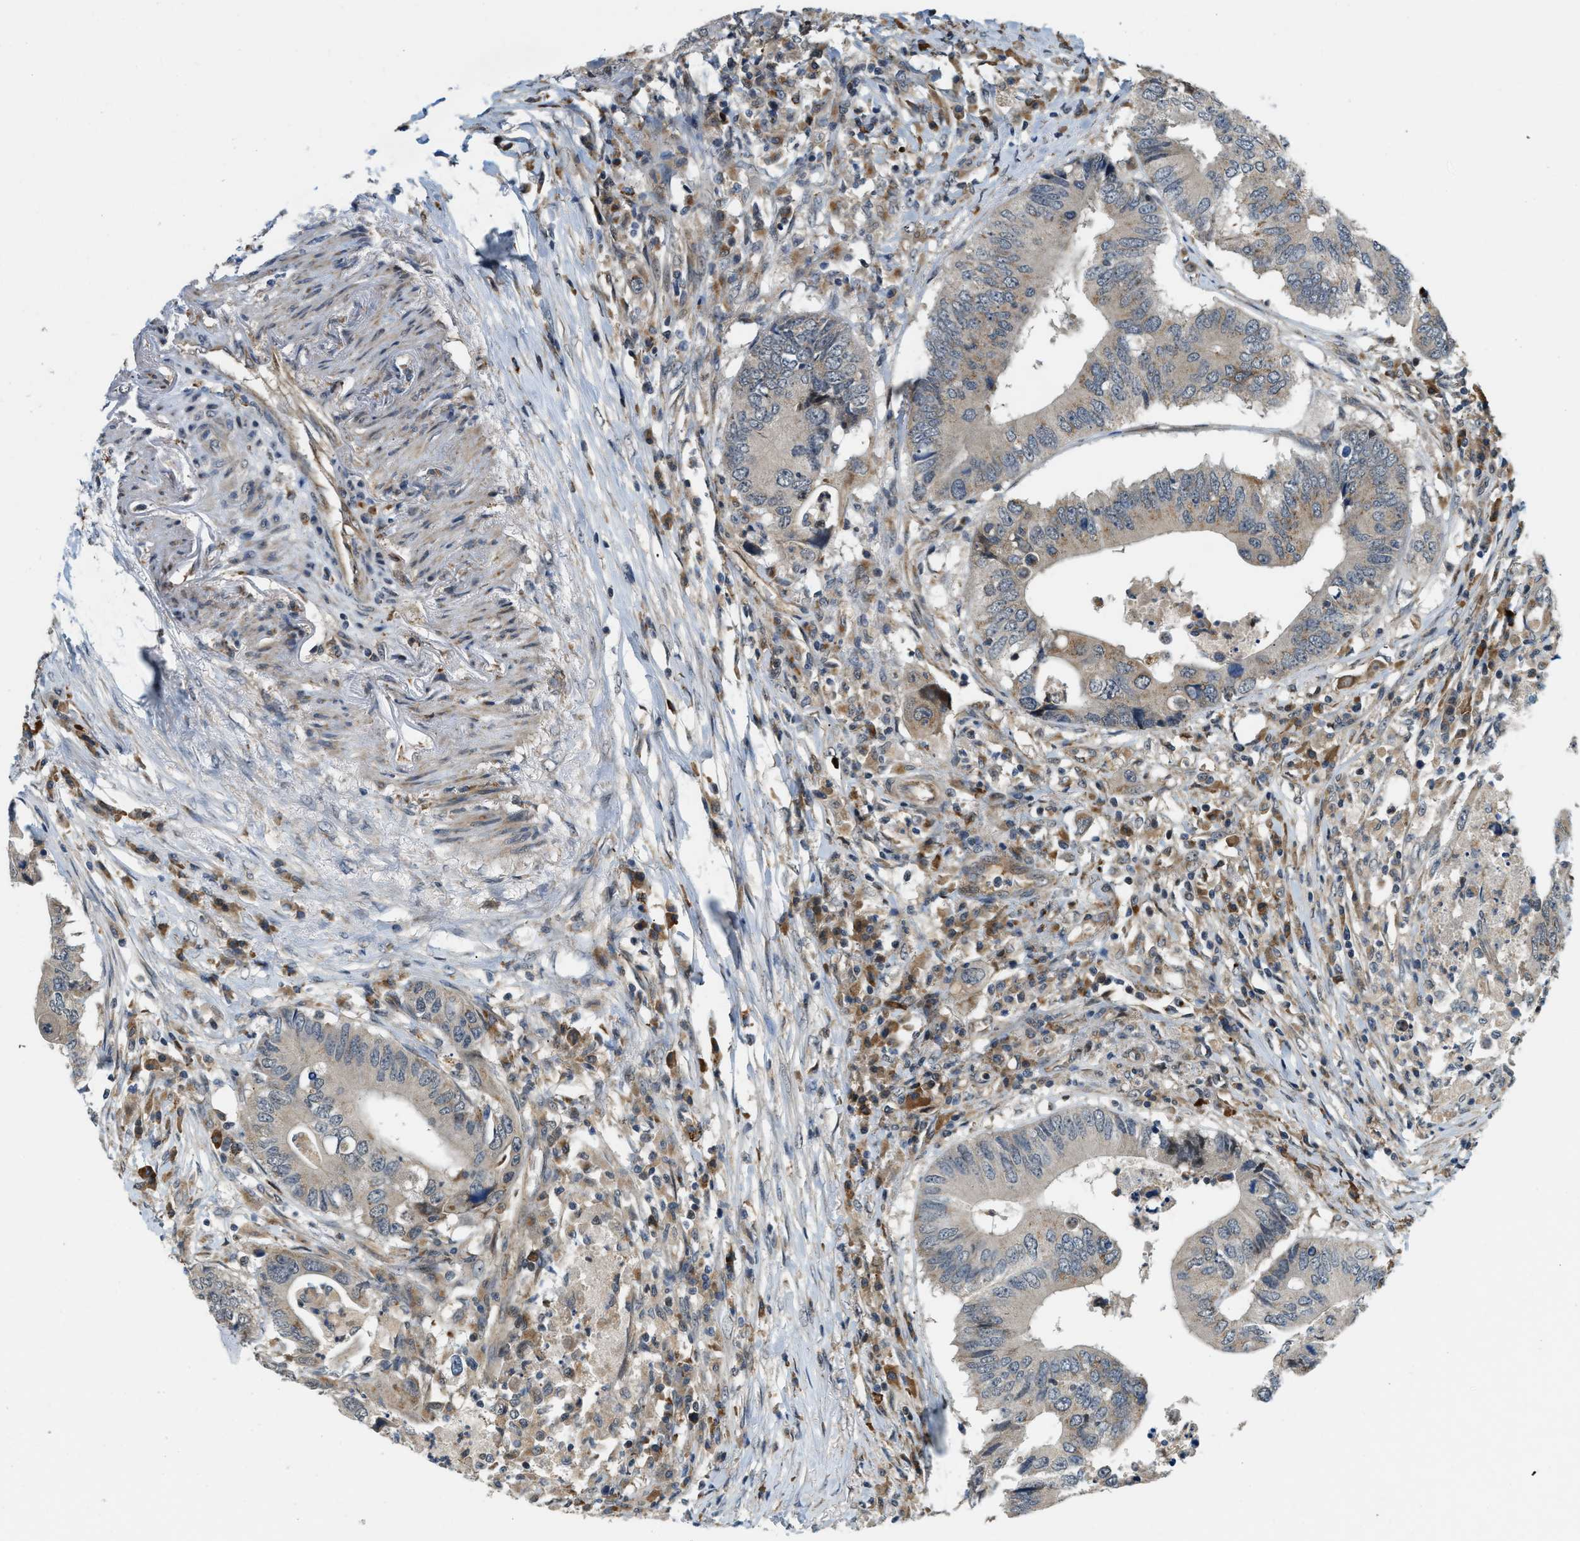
{"staining": {"intensity": "weak", "quantity": ">75%", "location": "cytoplasmic/membranous"}, "tissue": "colorectal cancer", "cell_type": "Tumor cells", "image_type": "cancer", "snomed": [{"axis": "morphology", "description": "Adenocarcinoma, NOS"}, {"axis": "topography", "description": "Colon"}], "caption": "Immunohistochemical staining of colorectal cancer (adenocarcinoma) reveals weak cytoplasmic/membranous protein staining in about >75% of tumor cells.", "gene": "STARD3NL", "patient": {"sex": "male", "age": 71}}